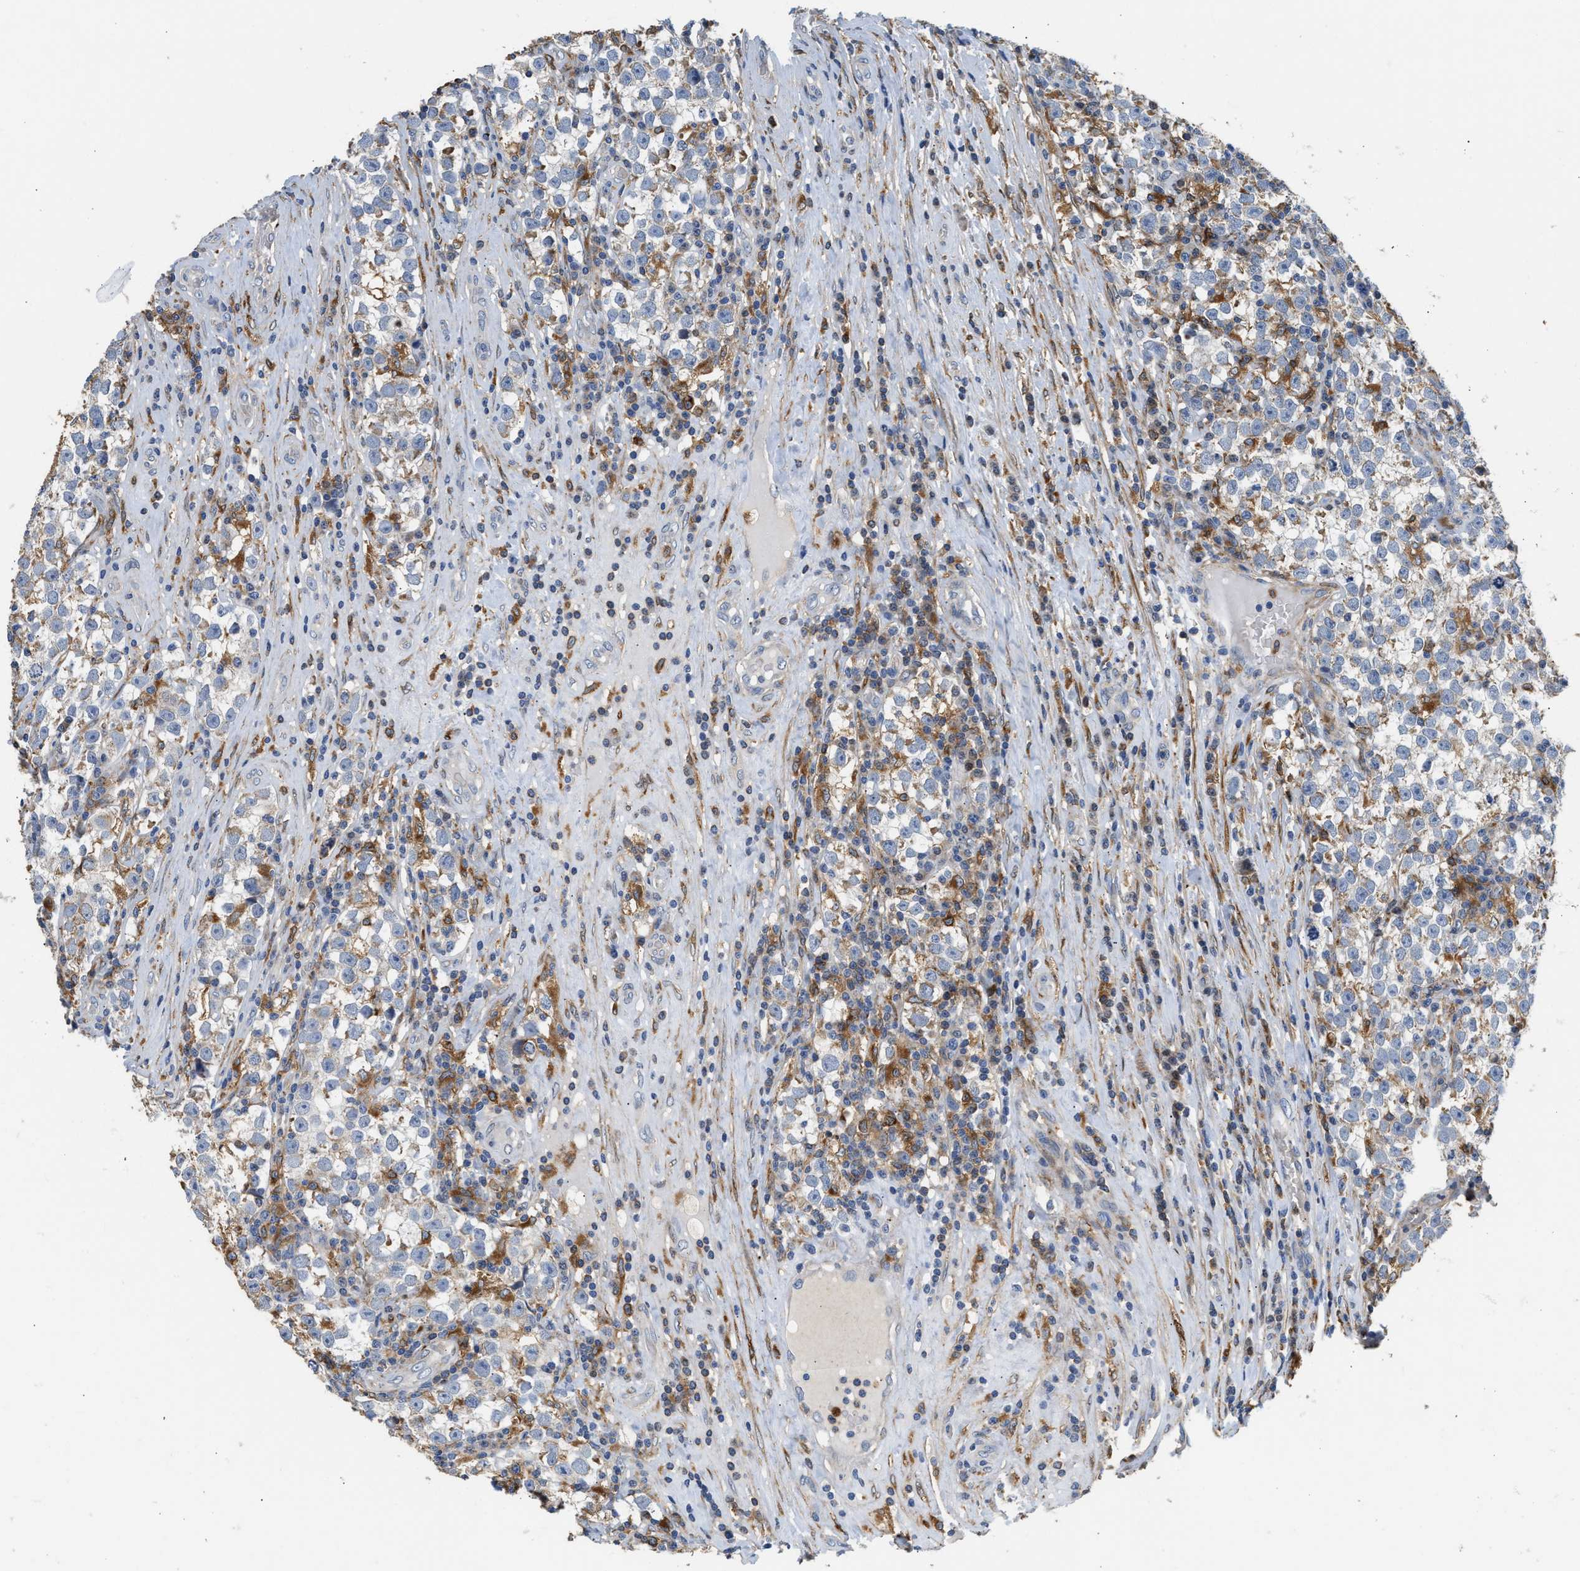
{"staining": {"intensity": "weak", "quantity": "<25%", "location": "cytoplasmic/membranous"}, "tissue": "testis cancer", "cell_type": "Tumor cells", "image_type": "cancer", "snomed": [{"axis": "morphology", "description": "Normal tissue, NOS"}, {"axis": "morphology", "description": "Seminoma, NOS"}, {"axis": "topography", "description": "Testis"}], "caption": "Immunohistochemistry micrograph of testis cancer (seminoma) stained for a protein (brown), which demonstrates no expression in tumor cells. Nuclei are stained in blue.", "gene": "RAB31", "patient": {"sex": "male", "age": 43}}